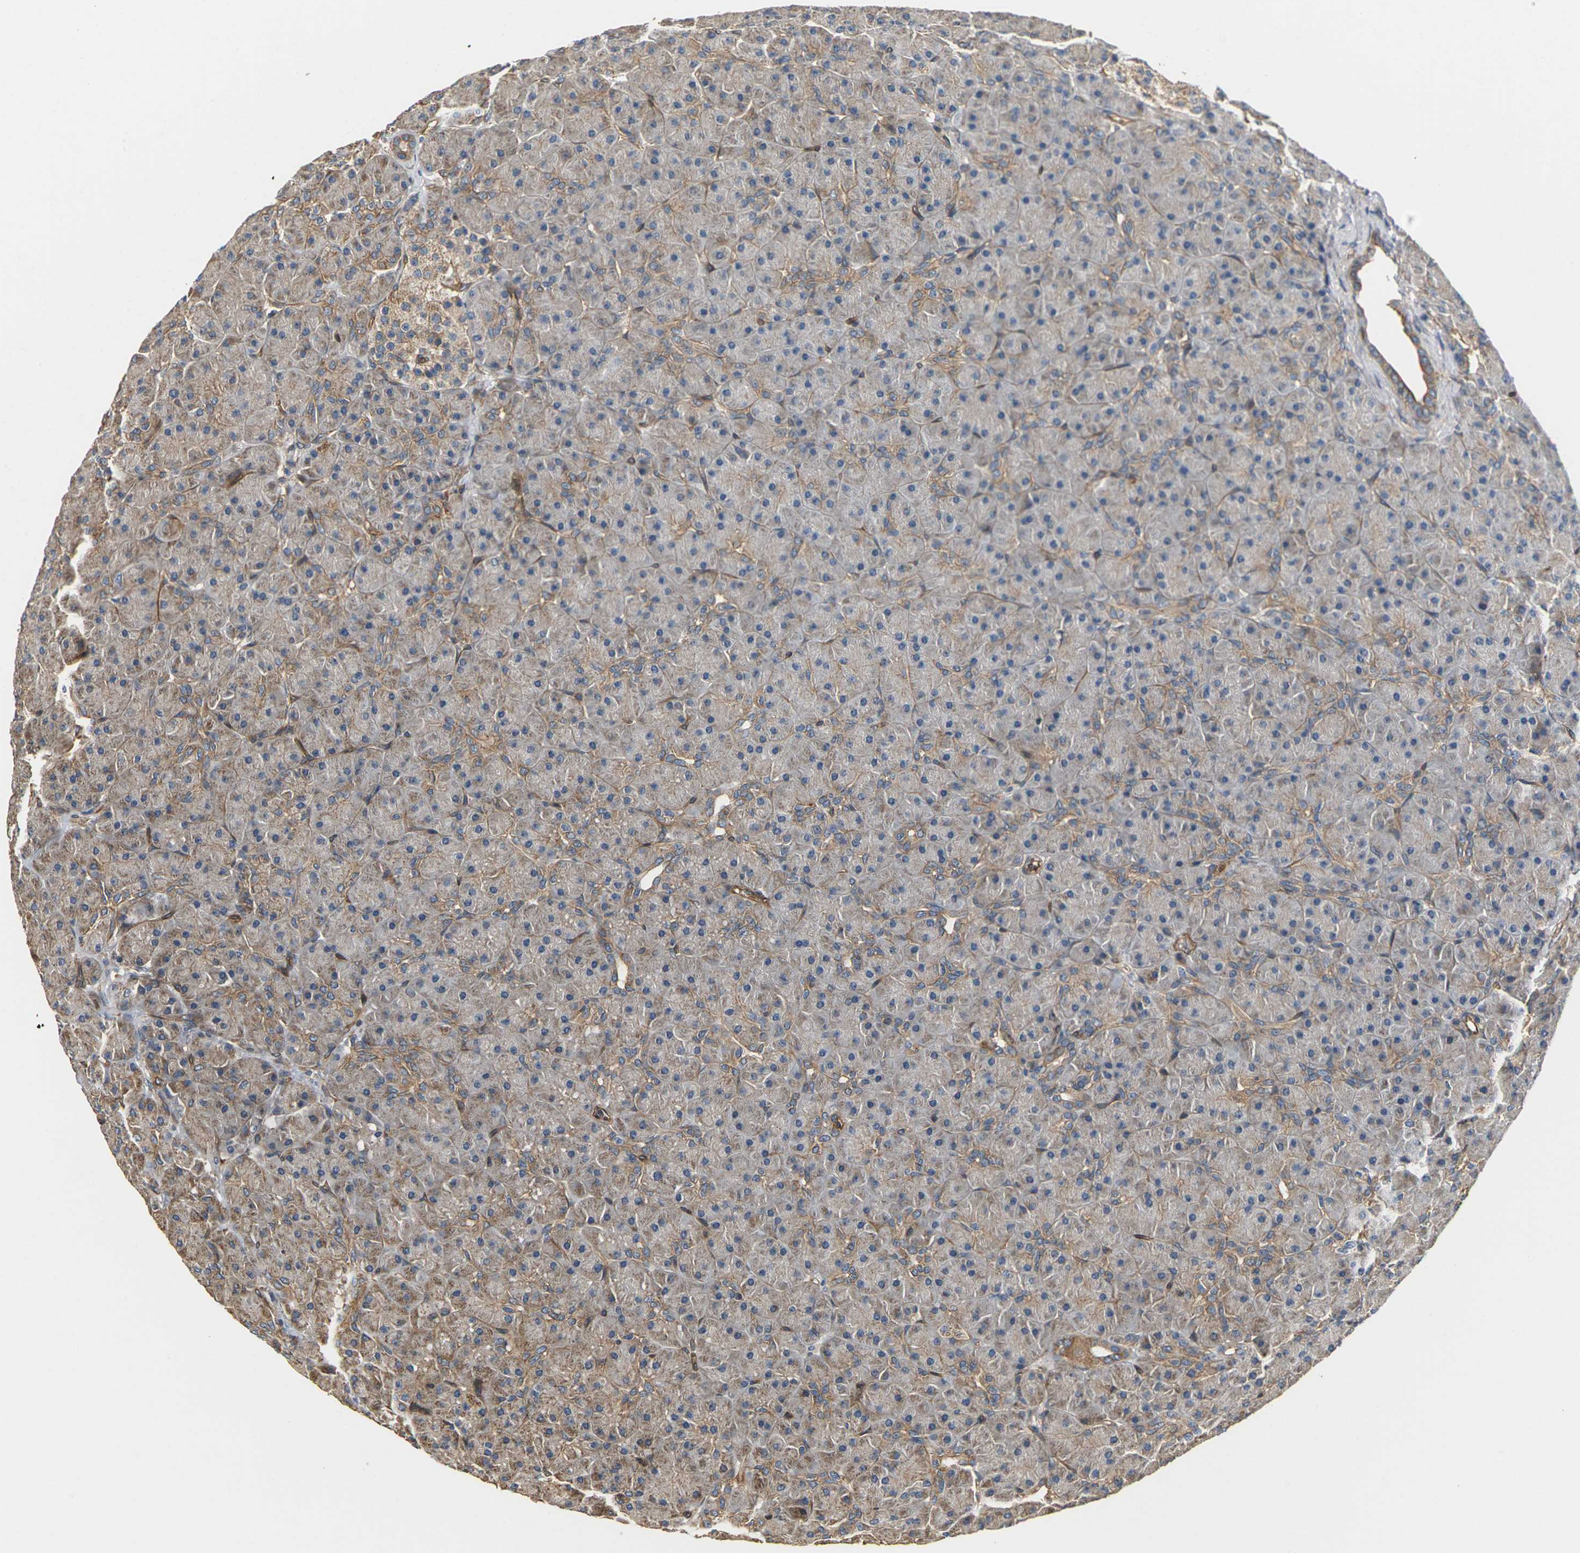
{"staining": {"intensity": "weak", "quantity": ">75%", "location": "cytoplasmic/membranous"}, "tissue": "pancreas", "cell_type": "Exocrine glandular cells", "image_type": "normal", "snomed": [{"axis": "morphology", "description": "Normal tissue, NOS"}, {"axis": "topography", "description": "Pancreas"}], "caption": "Protein staining by IHC reveals weak cytoplasmic/membranous staining in about >75% of exocrine glandular cells in benign pancreas.", "gene": "PCDHB4", "patient": {"sex": "male", "age": 66}}